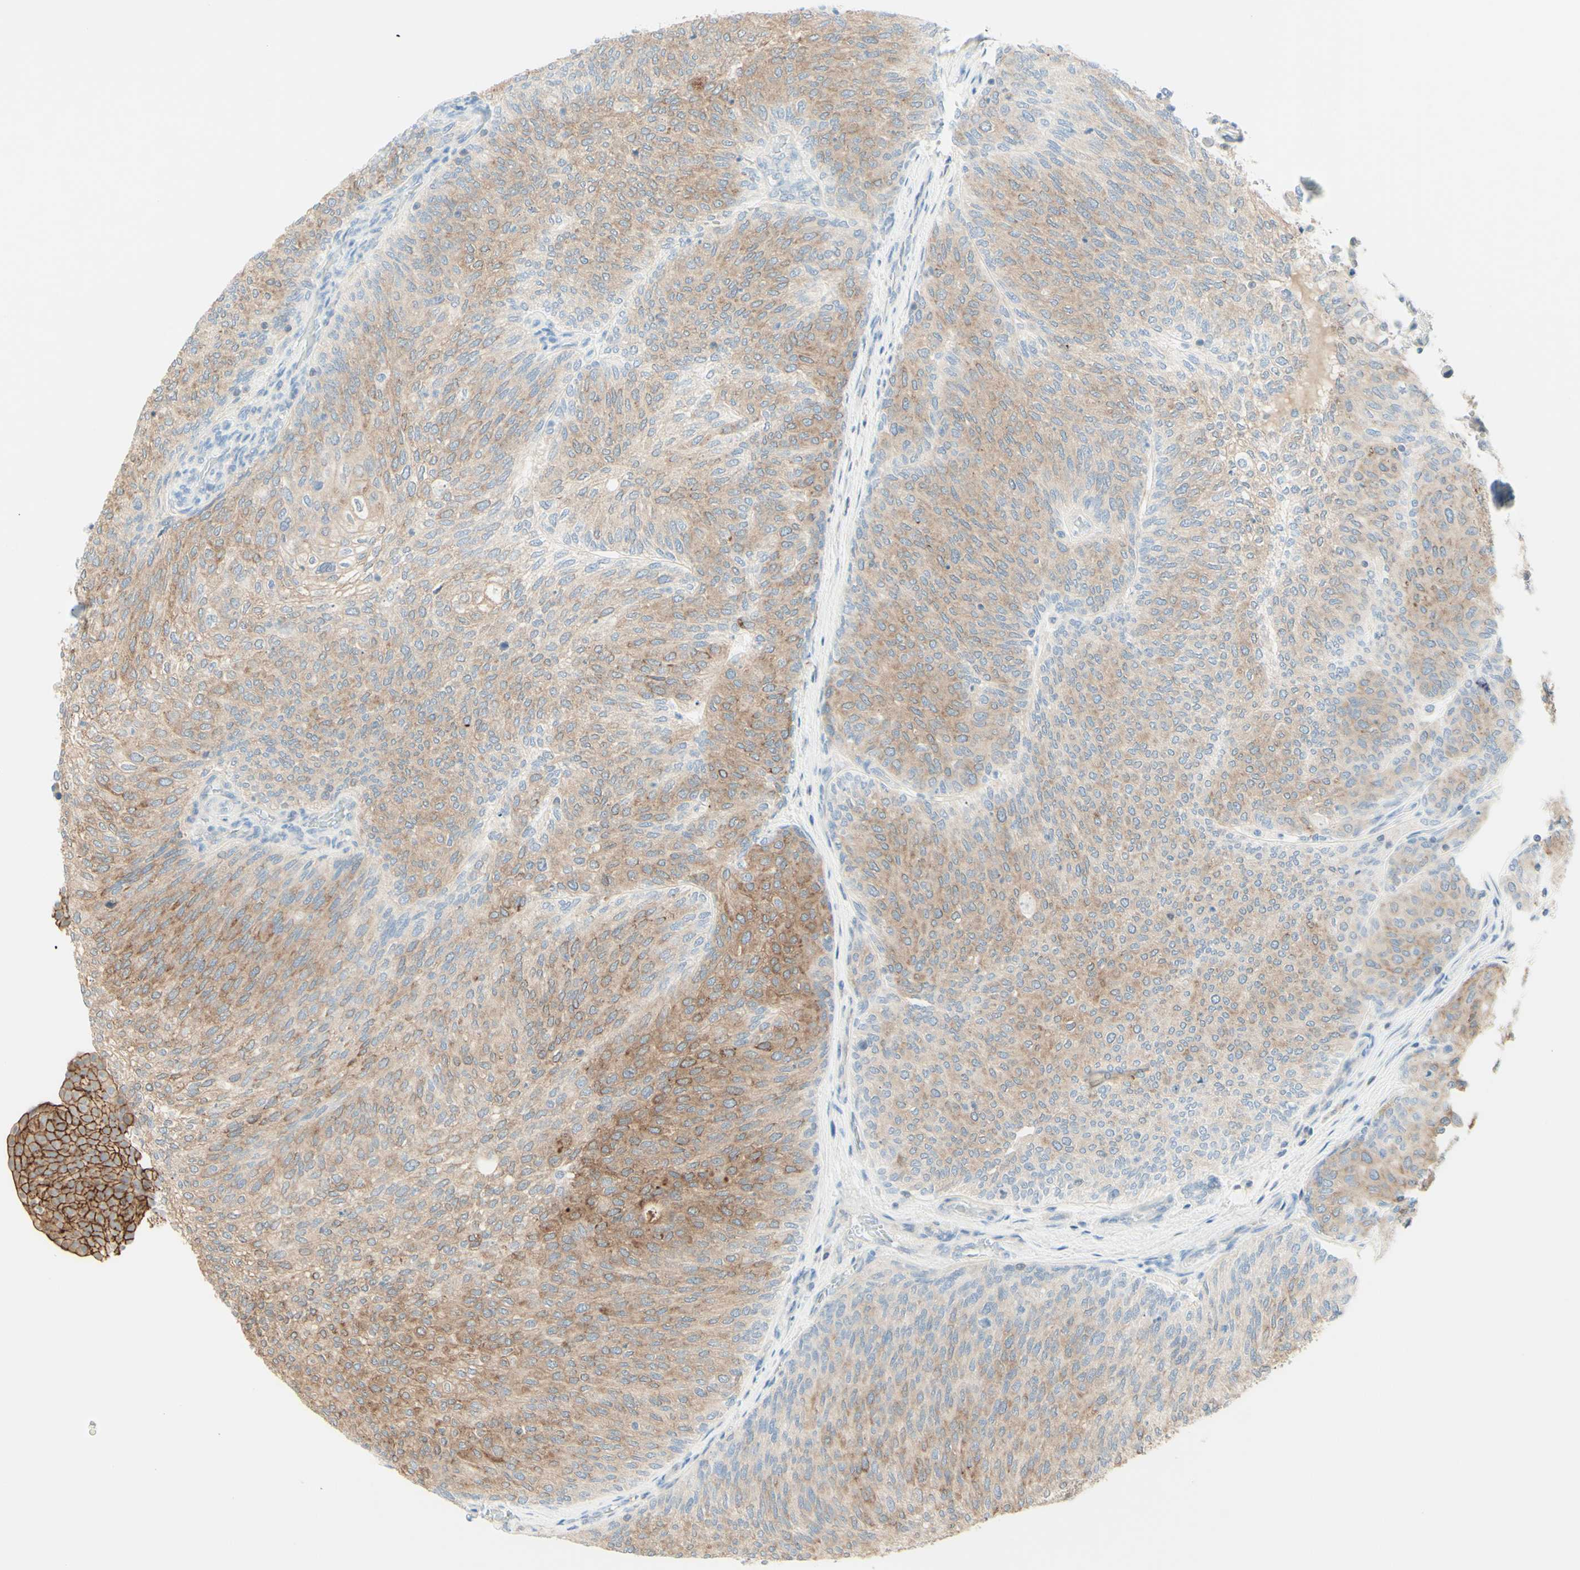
{"staining": {"intensity": "moderate", "quantity": ">75%", "location": "cytoplasmic/membranous"}, "tissue": "urothelial cancer", "cell_type": "Tumor cells", "image_type": "cancer", "snomed": [{"axis": "morphology", "description": "Urothelial carcinoma, Low grade"}, {"axis": "topography", "description": "Urinary bladder"}], "caption": "Immunohistochemical staining of urothelial cancer displays medium levels of moderate cytoplasmic/membranous staining in approximately >75% of tumor cells. Using DAB (3,3'-diaminobenzidine) (brown) and hematoxylin (blue) stains, captured at high magnification using brightfield microscopy.", "gene": "MTM1", "patient": {"sex": "female", "age": 79}}